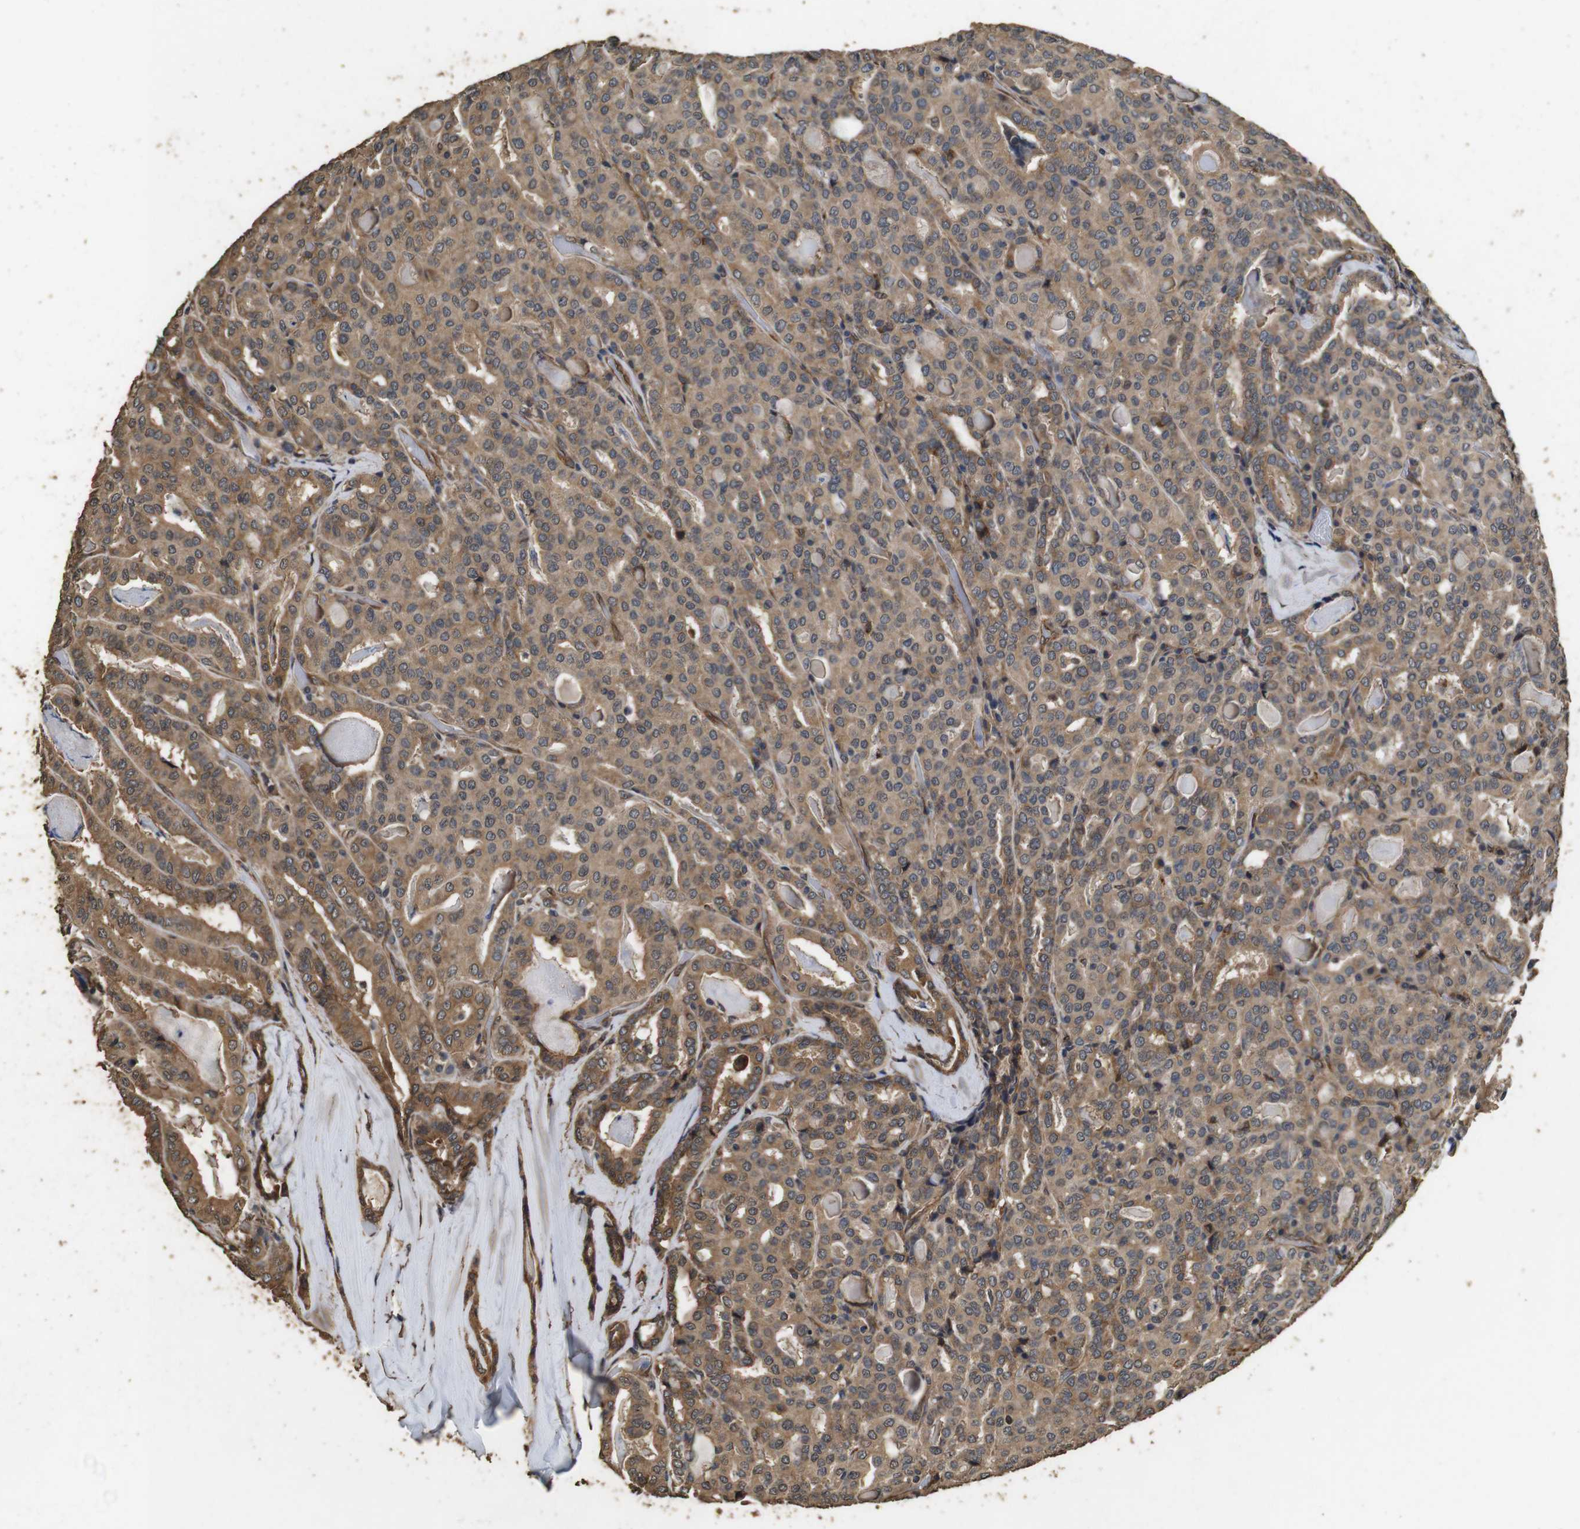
{"staining": {"intensity": "moderate", "quantity": ">75%", "location": "cytoplasmic/membranous"}, "tissue": "thyroid cancer", "cell_type": "Tumor cells", "image_type": "cancer", "snomed": [{"axis": "morphology", "description": "Papillary adenocarcinoma, NOS"}, {"axis": "topography", "description": "Thyroid gland"}], "caption": "Protein analysis of thyroid cancer (papillary adenocarcinoma) tissue demonstrates moderate cytoplasmic/membranous positivity in approximately >75% of tumor cells. Immunohistochemistry (ihc) stains the protein of interest in brown and the nuclei are stained blue.", "gene": "CNPY4", "patient": {"sex": "female", "age": 42}}